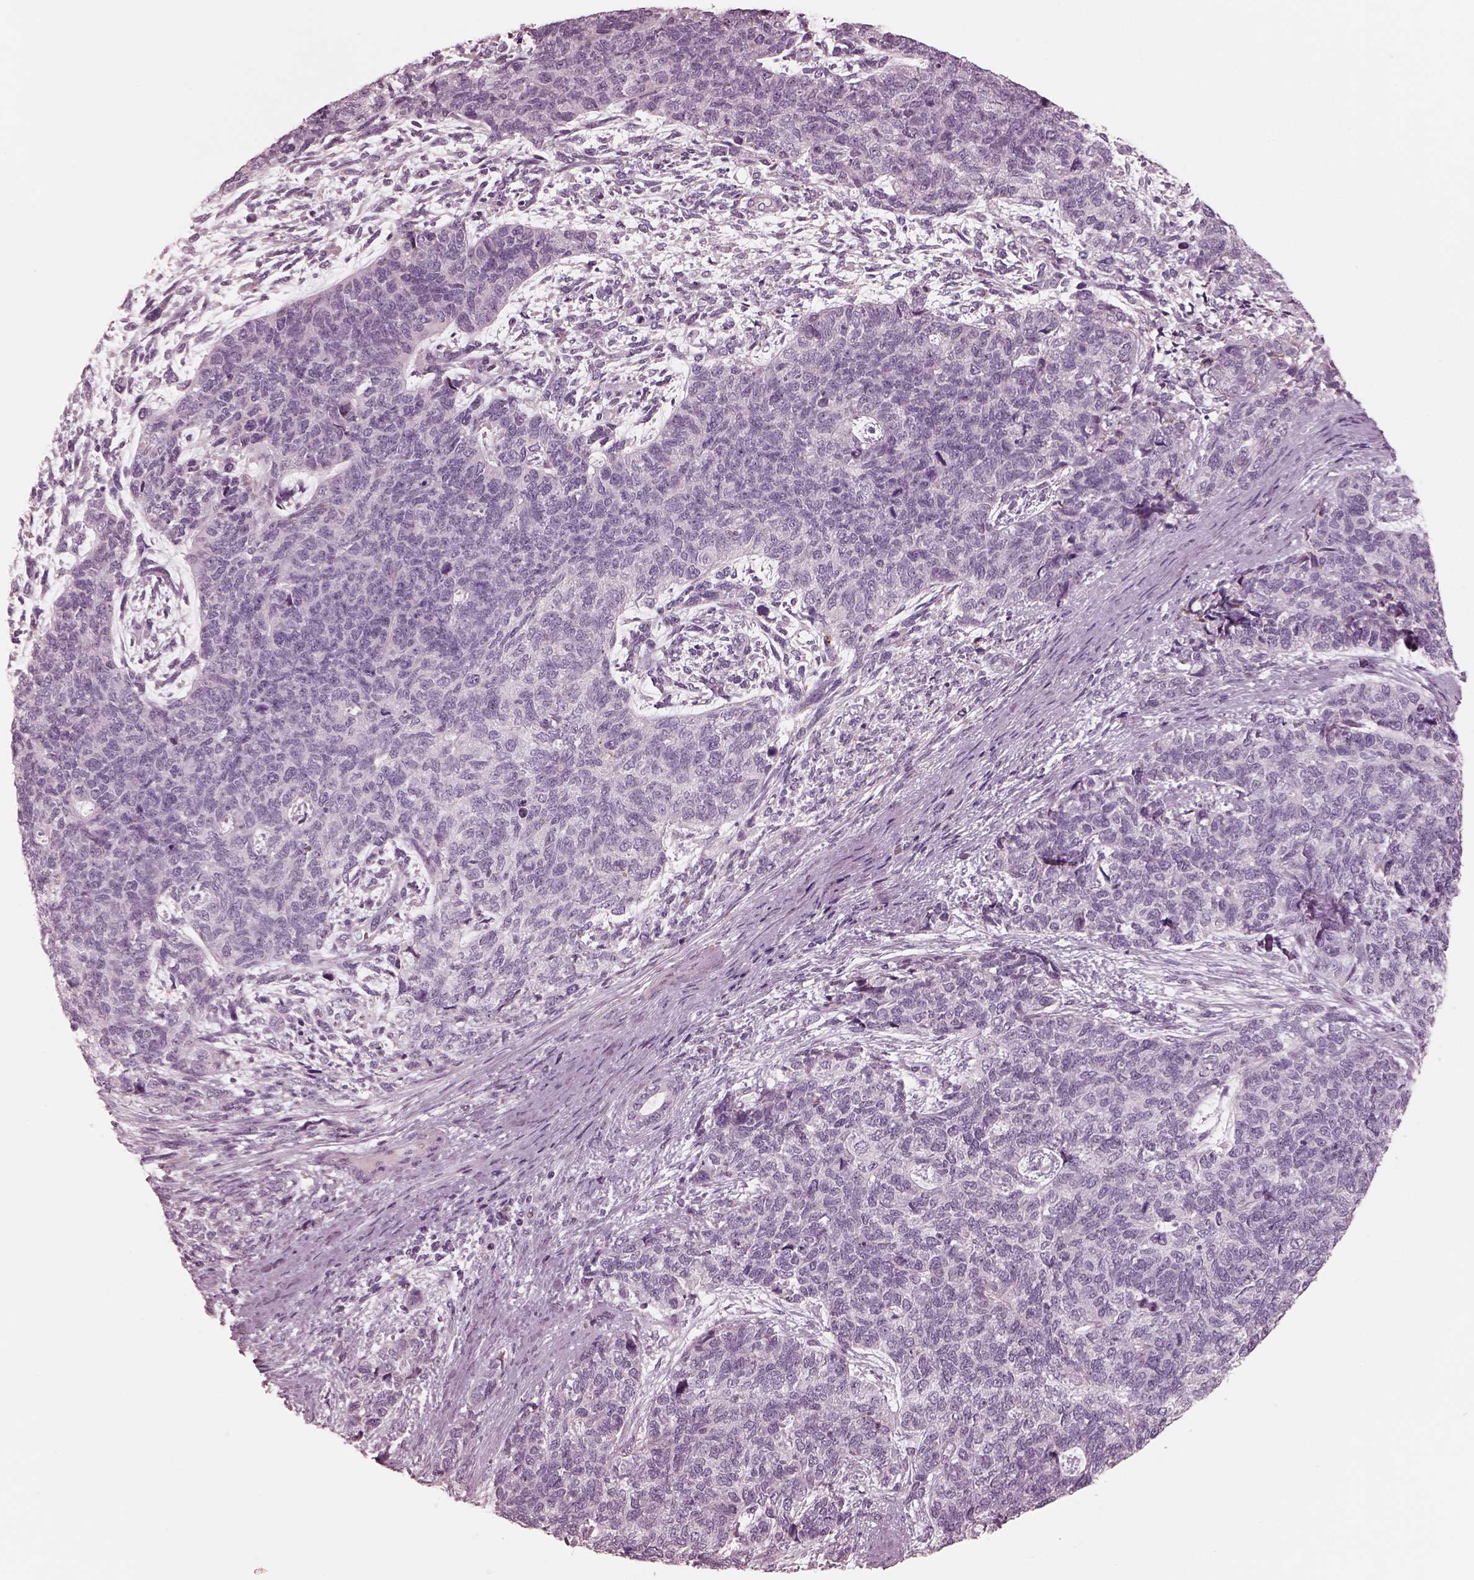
{"staining": {"intensity": "negative", "quantity": "none", "location": "none"}, "tissue": "cervical cancer", "cell_type": "Tumor cells", "image_type": "cancer", "snomed": [{"axis": "morphology", "description": "Squamous cell carcinoma, NOS"}, {"axis": "topography", "description": "Cervix"}], "caption": "IHC photomicrograph of cervical cancer (squamous cell carcinoma) stained for a protein (brown), which reveals no staining in tumor cells.", "gene": "CADM2", "patient": {"sex": "female", "age": 63}}